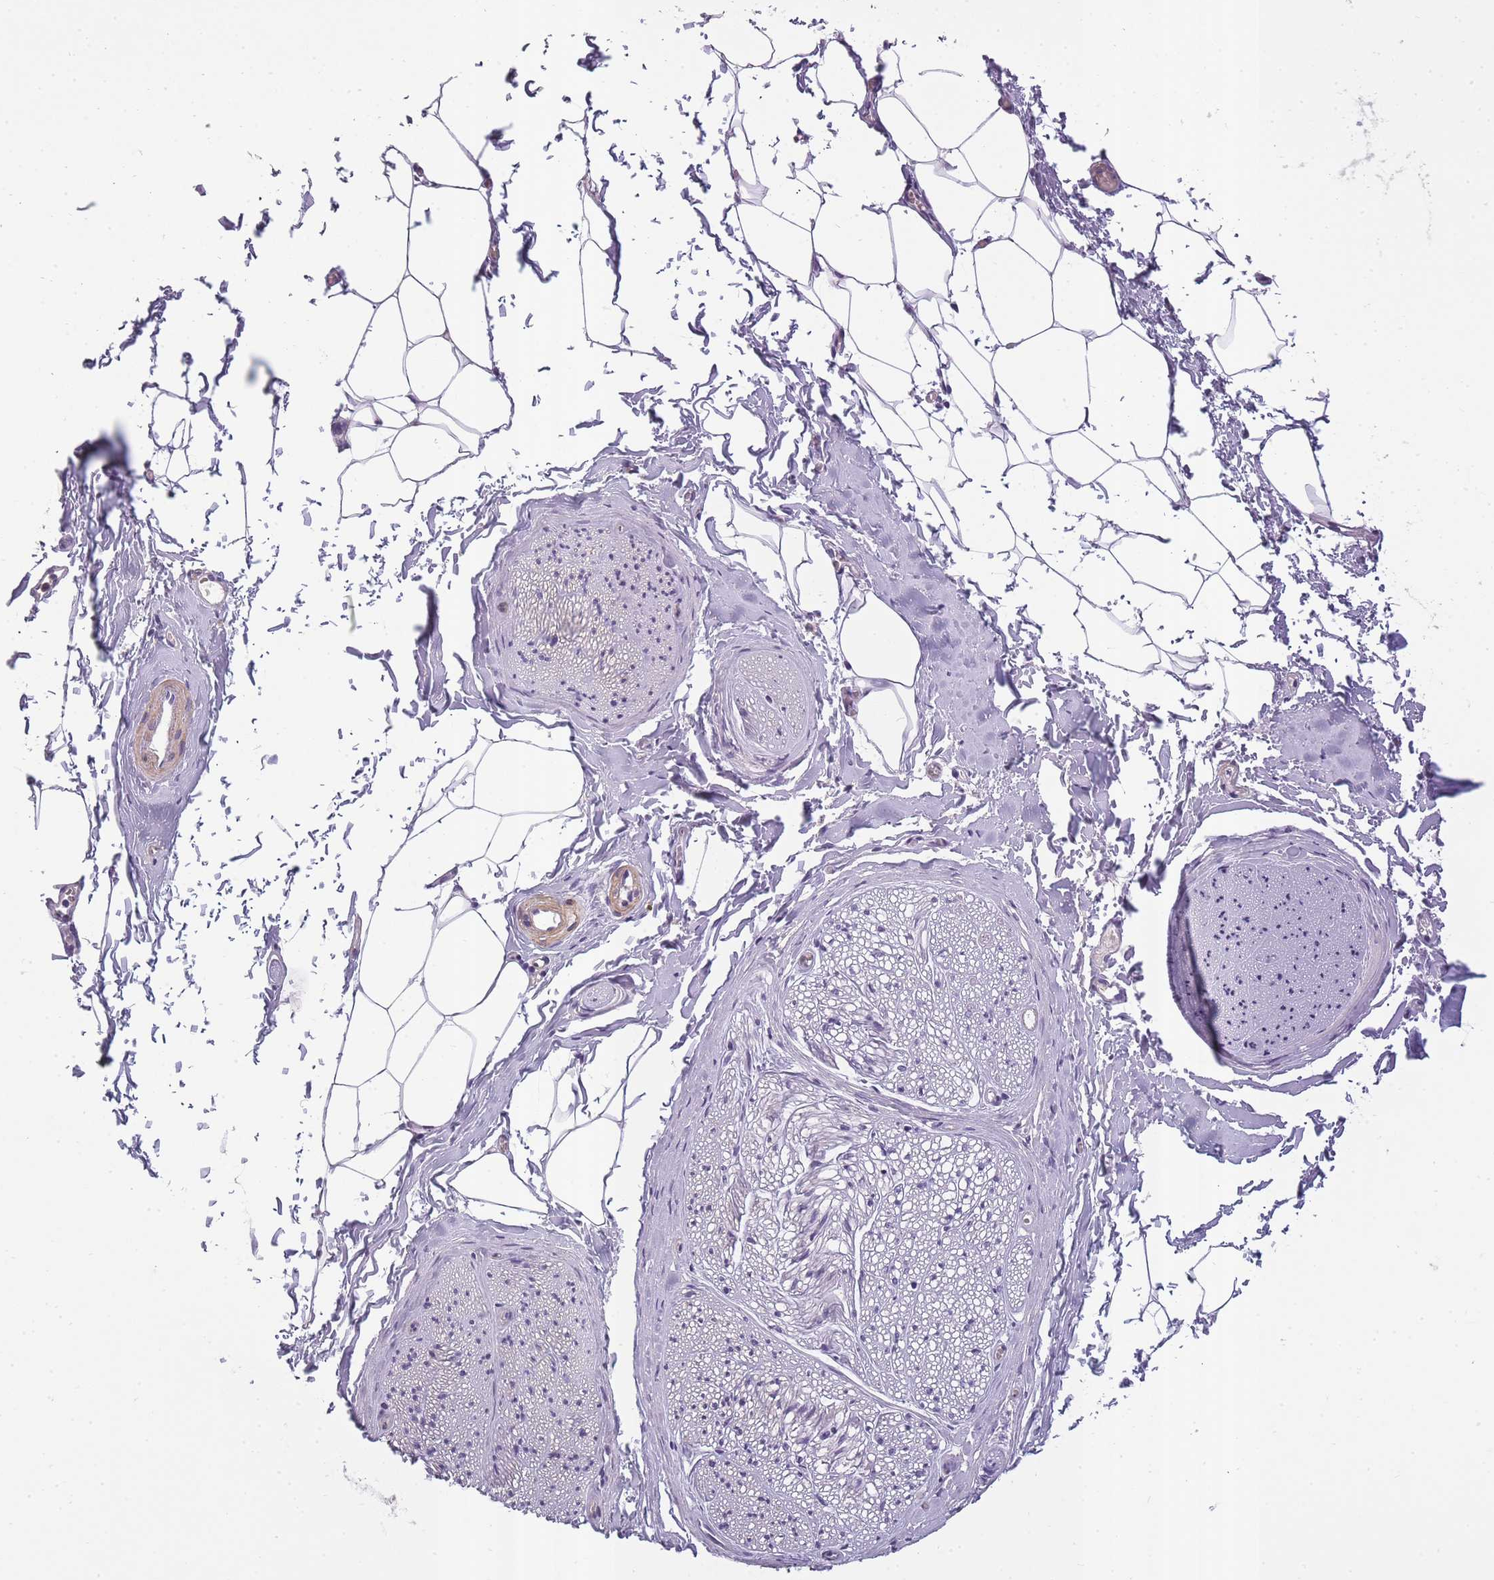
{"staining": {"intensity": "negative", "quantity": "none", "location": "none"}, "tissue": "adipose tissue", "cell_type": "Adipocytes", "image_type": "normal", "snomed": [{"axis": "morphology", "description": "Normal tissue, NOS"}, {"axis": "morphology", "description": "Adenocarcinoma, High grade"}, {"axis": "topography", "description": "Prostate"}, {"axis": "topography", "description": "Peripheral nerve tissue"}], "caption": "Adipocytes are negative for brown protein staining in unremarkable adipose tissue. (IHC, brightfield microscopy, high magnification).", "gene": "SLC8A2", "patient": {"sex": "male", "age": 68}}